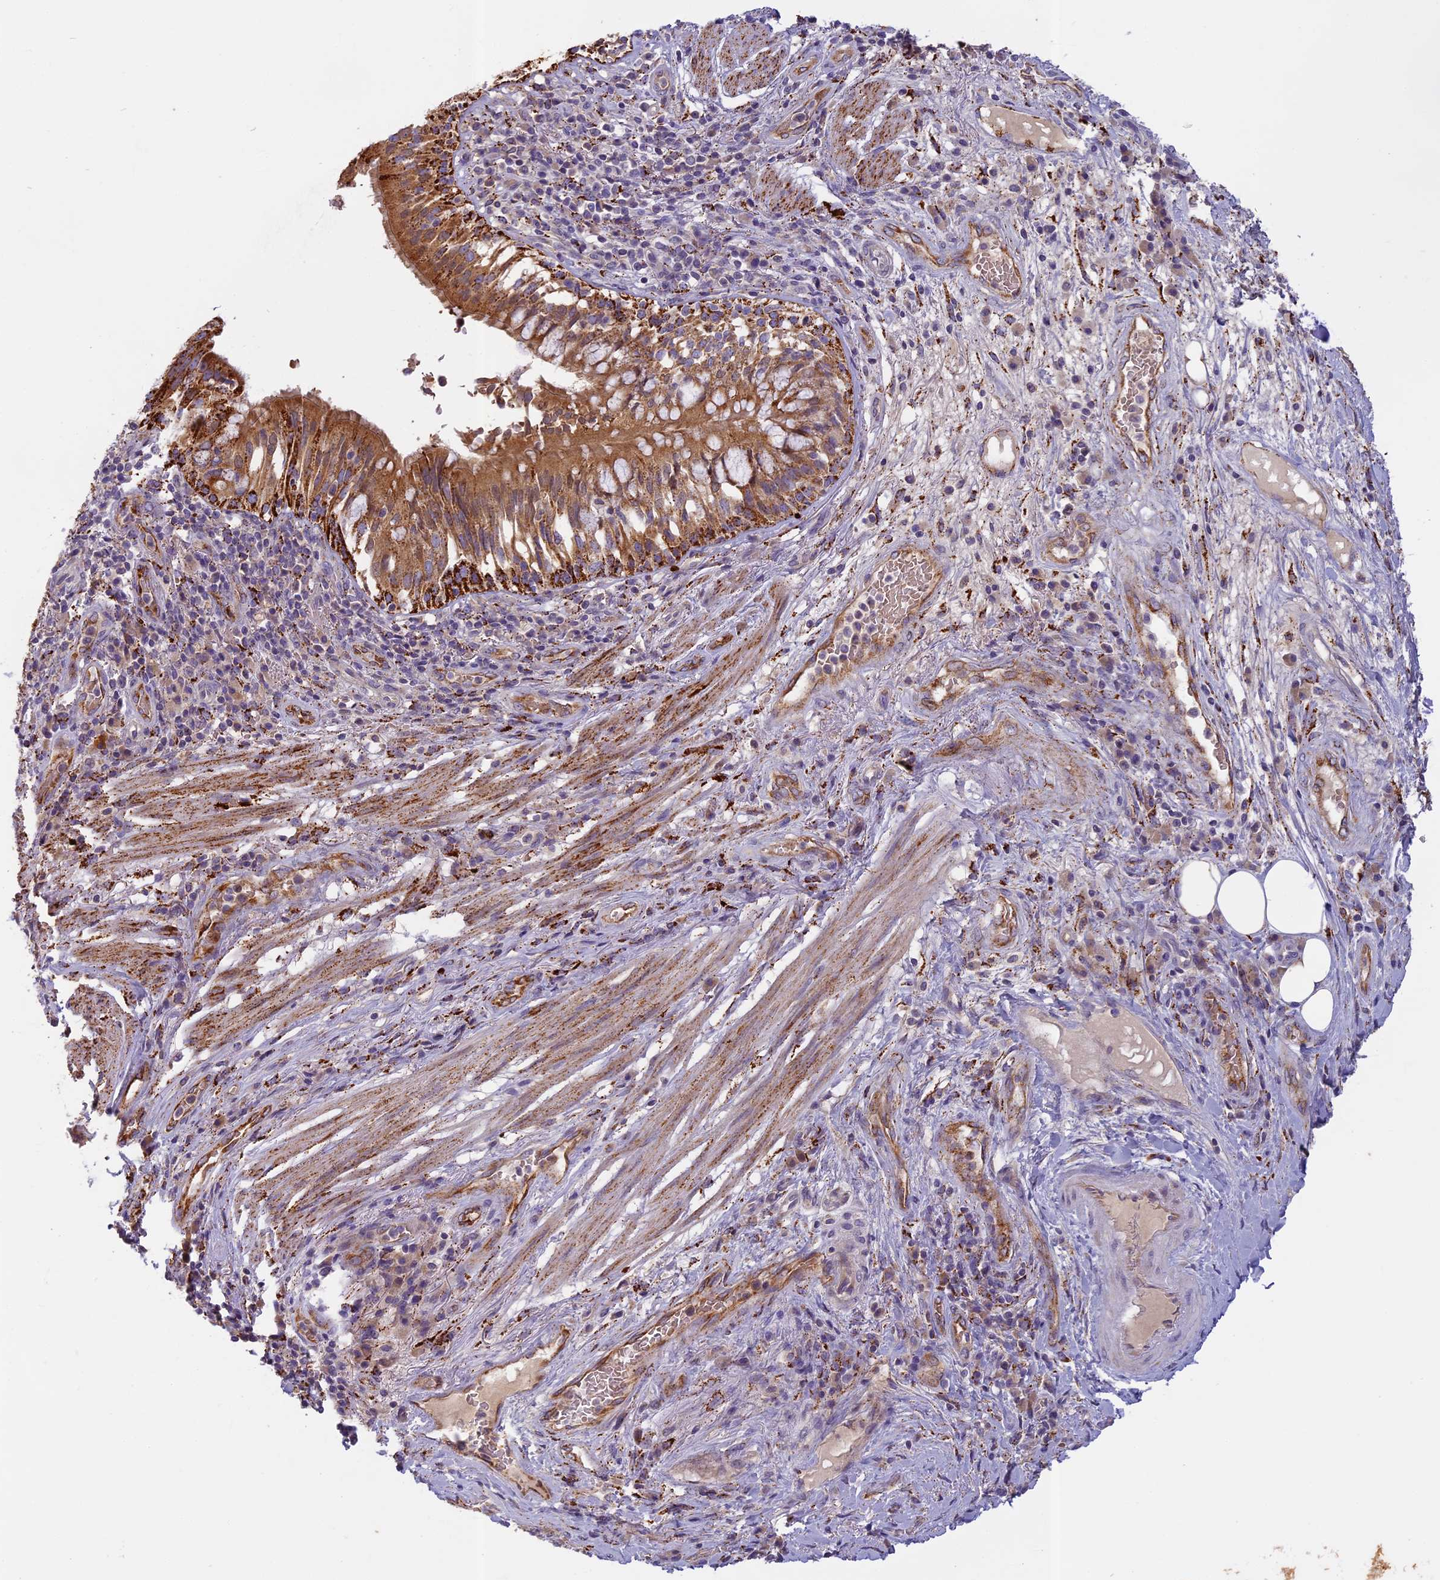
{"staining": {"intensity": "negative", "quantity": "<25%", "location": "cytoplasmic/membranous"}, "tissue": "adipose tissue", "cell_type": "Adipocytes", "image_type": "normal", "snomed": [{"axis": "morphology", "description": "Normal tissue, NOS"}, {"axis": "morphology", "description": "Squamous cell carcinoma, NOS"}, {"axis": "topography", "description": "Bronchus"}, {"axis": "topography", "description": "Lung"}], "caption": "DAB immunohistochemical staining of benign adipose tissue demonstrates no significant expression in adipocytes. The staining is performed using DAB brown chromogen with nuclei counter-stained in using hematoxylin.", "gene": "SEMA7A", "patient": {"sex": "male", "age": 64}}